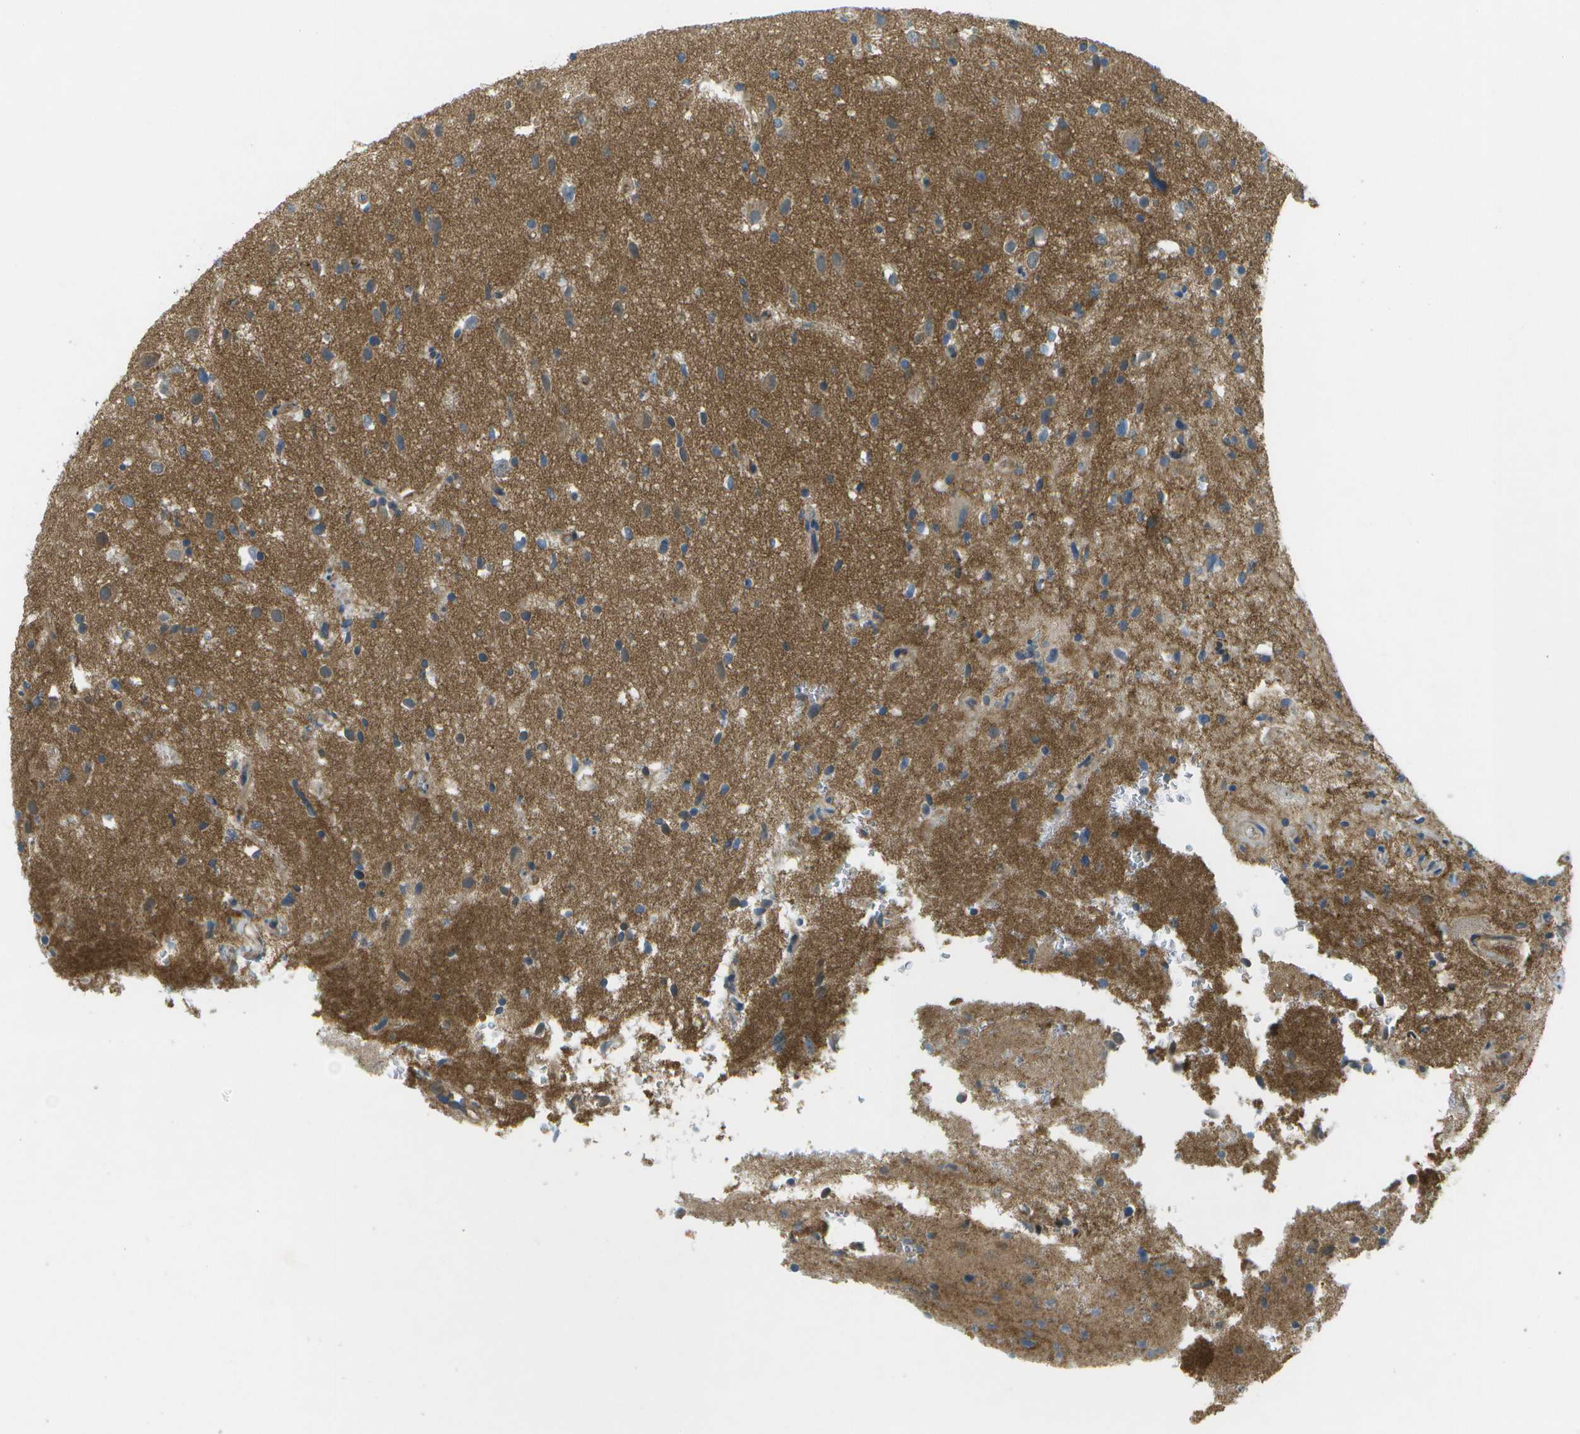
{"staining": {"intensity": "moderate", "quantity": ">75%", "location": "cytoplasmic/membranous"}, "tissue": "glioma", "cell_type": "Tumor cells", "image_type": "cancer", "snomed": [{"axis": "morphology", "description": "Glioma, malignant, High grade"}, {"axis": "topography", "description": "Brain"}], "caption": "Protein staining of malignant glioma (high-grade) tissue demonstrates moderate cytoplasmic/membranous expression in approximately >75% of tumor cells. (brown staining indicates protein expression, while blue staining denotes nuclei).", "gene": "WNK2", "patient": {"sex": "male", "age": 33}}